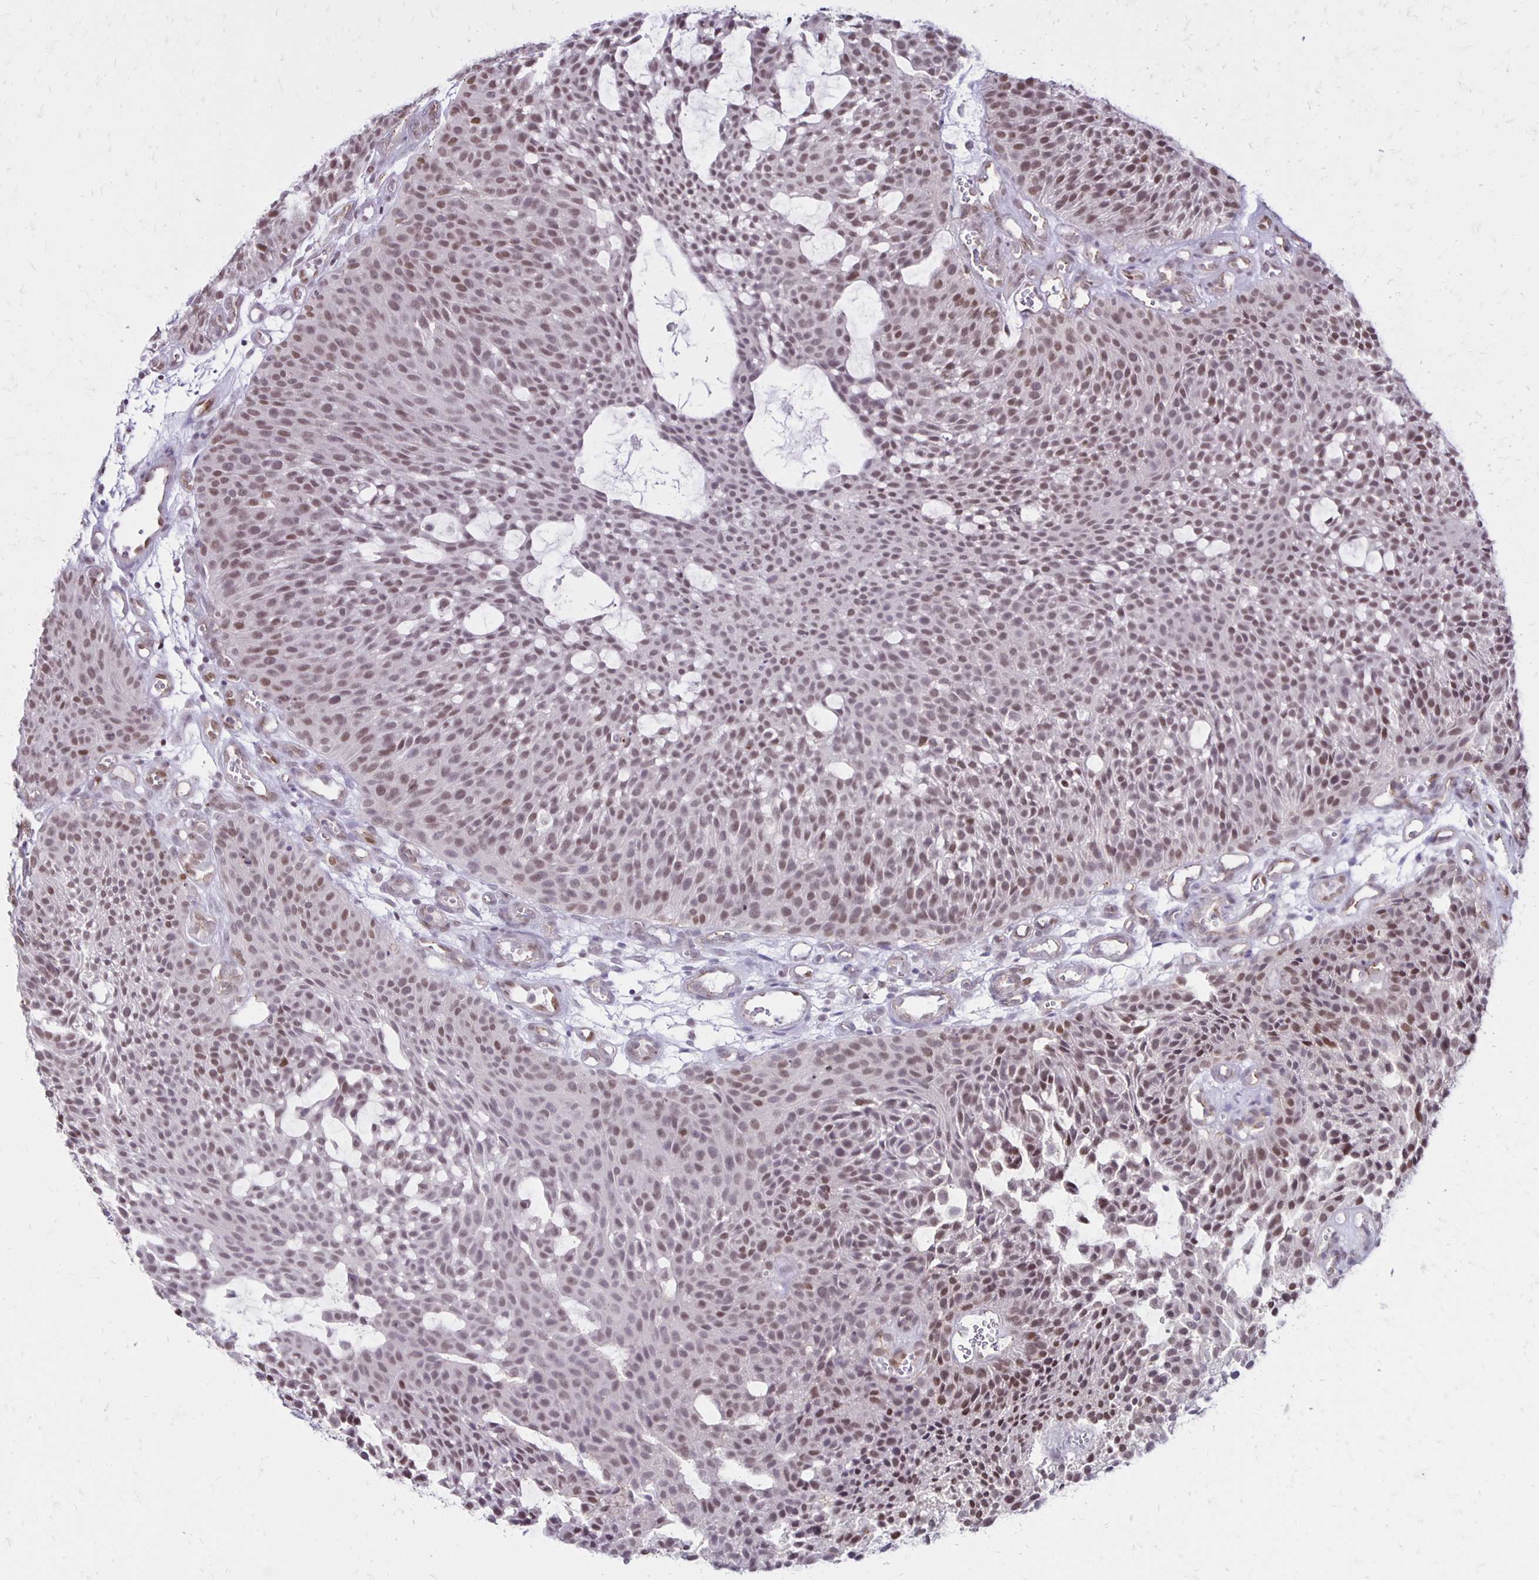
{"staining": {"intensity": "weak", "quantity": ">75%", "location": "nuclear"}, "tissue": "urothelial cancer", "cell_type": "Tumor cells", "image_type": "cancer", "snomed": [{"axis": "morphology", "description": "Urothelial carcinoma, NOS"}, {"axis": "topography", "description": "Urinary bladder"}], "caption": "A brown stain labels weak nuclear expression of a protein in human urothelial cancer tumor cells. The protein of interest is shown in brown color, while the nuclei are stained blue.", "gene": "DDB2", "patient": {"sex": "male", "age": 84}}